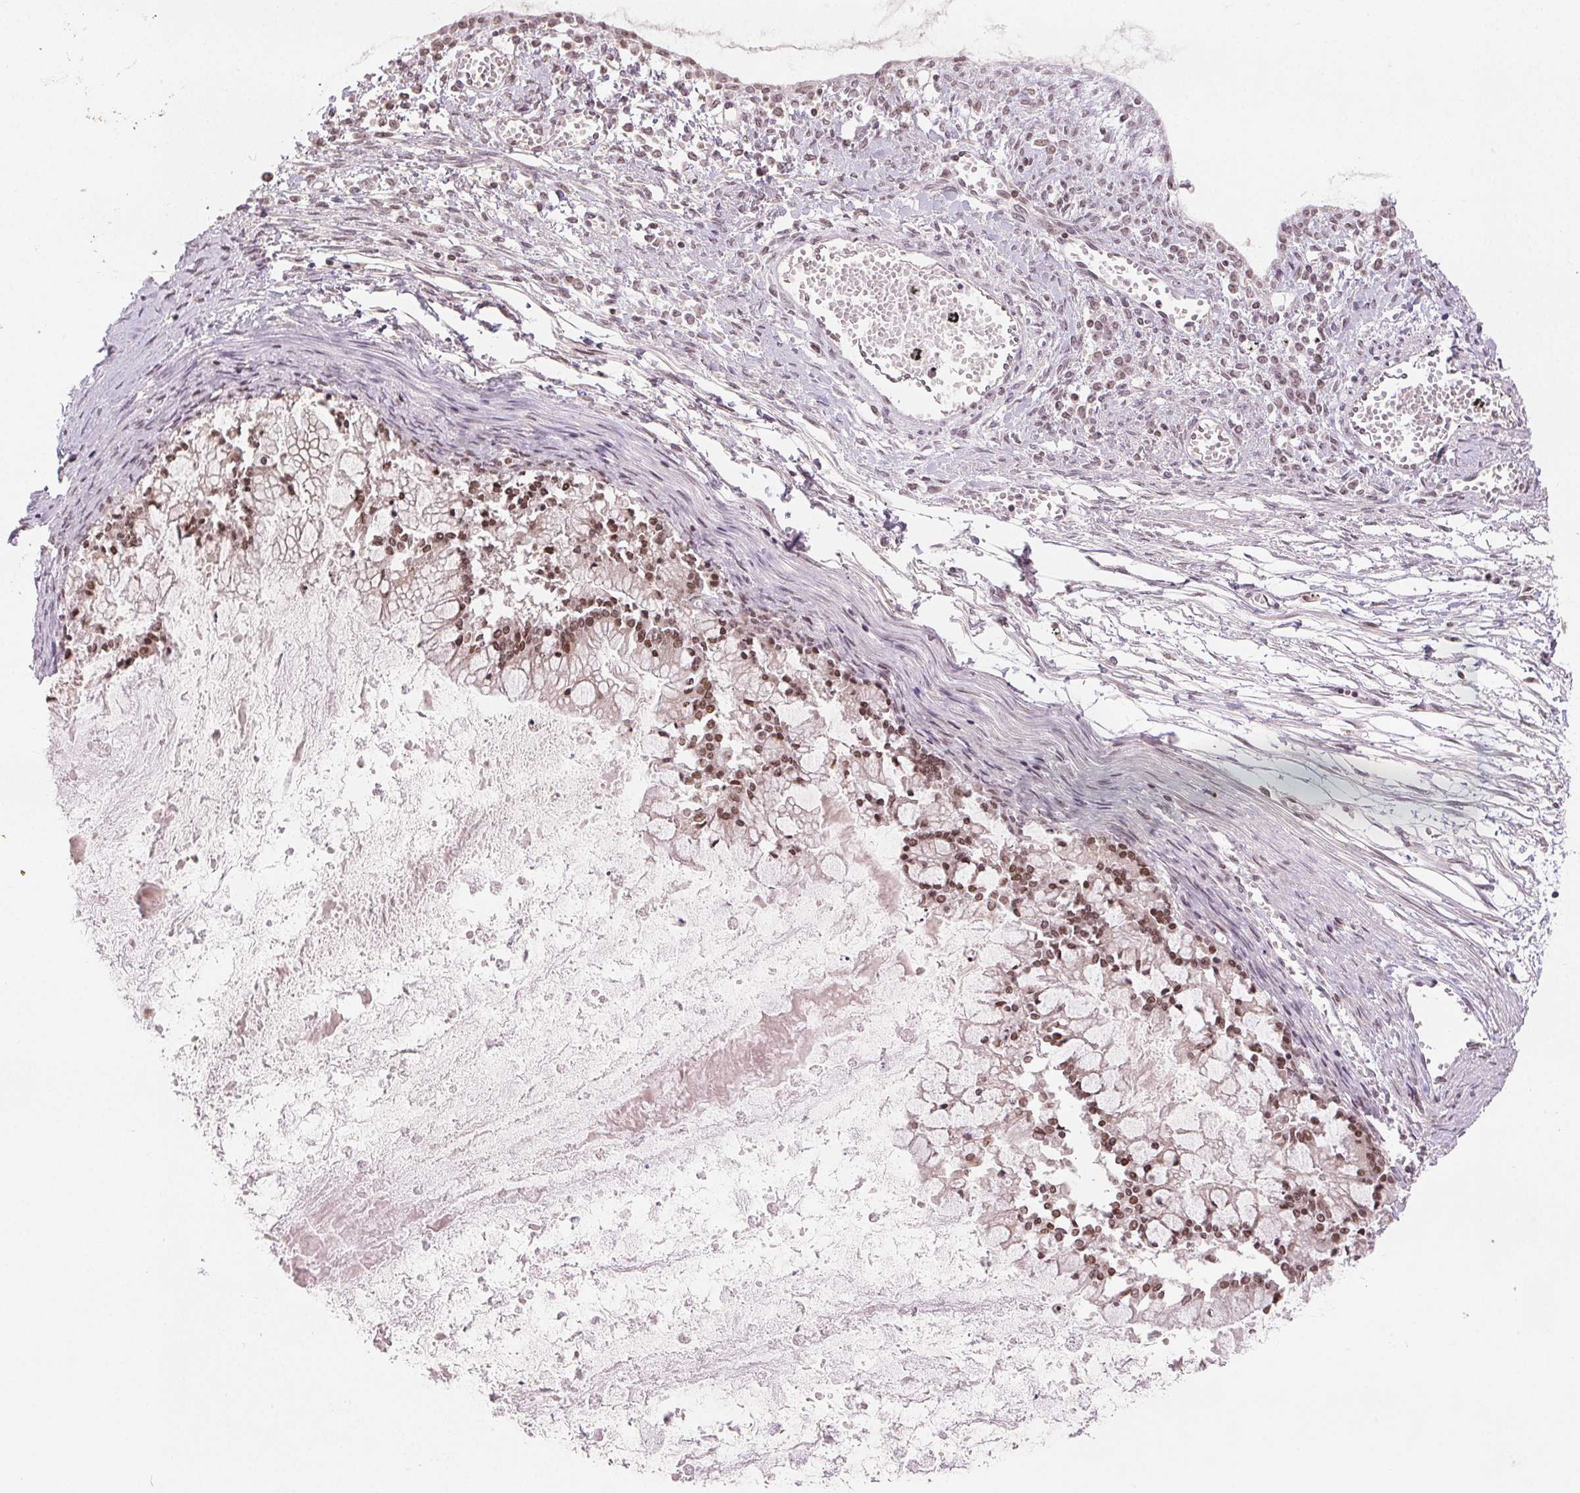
{"staining": {"intensity": "moderate", "quantity": ">75%", "location": "nuclear"}, "tissue": "ovarian cancer", "cell_type": "Tumor cells", "image_type": "cancer", "snomed": [{"axis": "morphology", "description": "Cystadenocarcinoma, mucinous, NOS"}, {"axis": "topography", "description": "Ovary"}], "caption": "Immunohistochemistry of human ovarian cancer (mucinous cystadenocarcinoma) exhibits medium levels of moderate nuclear expression in about >75% of tumor cells.", "gene": "DEK", "patient": {"sex": "female", "age": 67}}